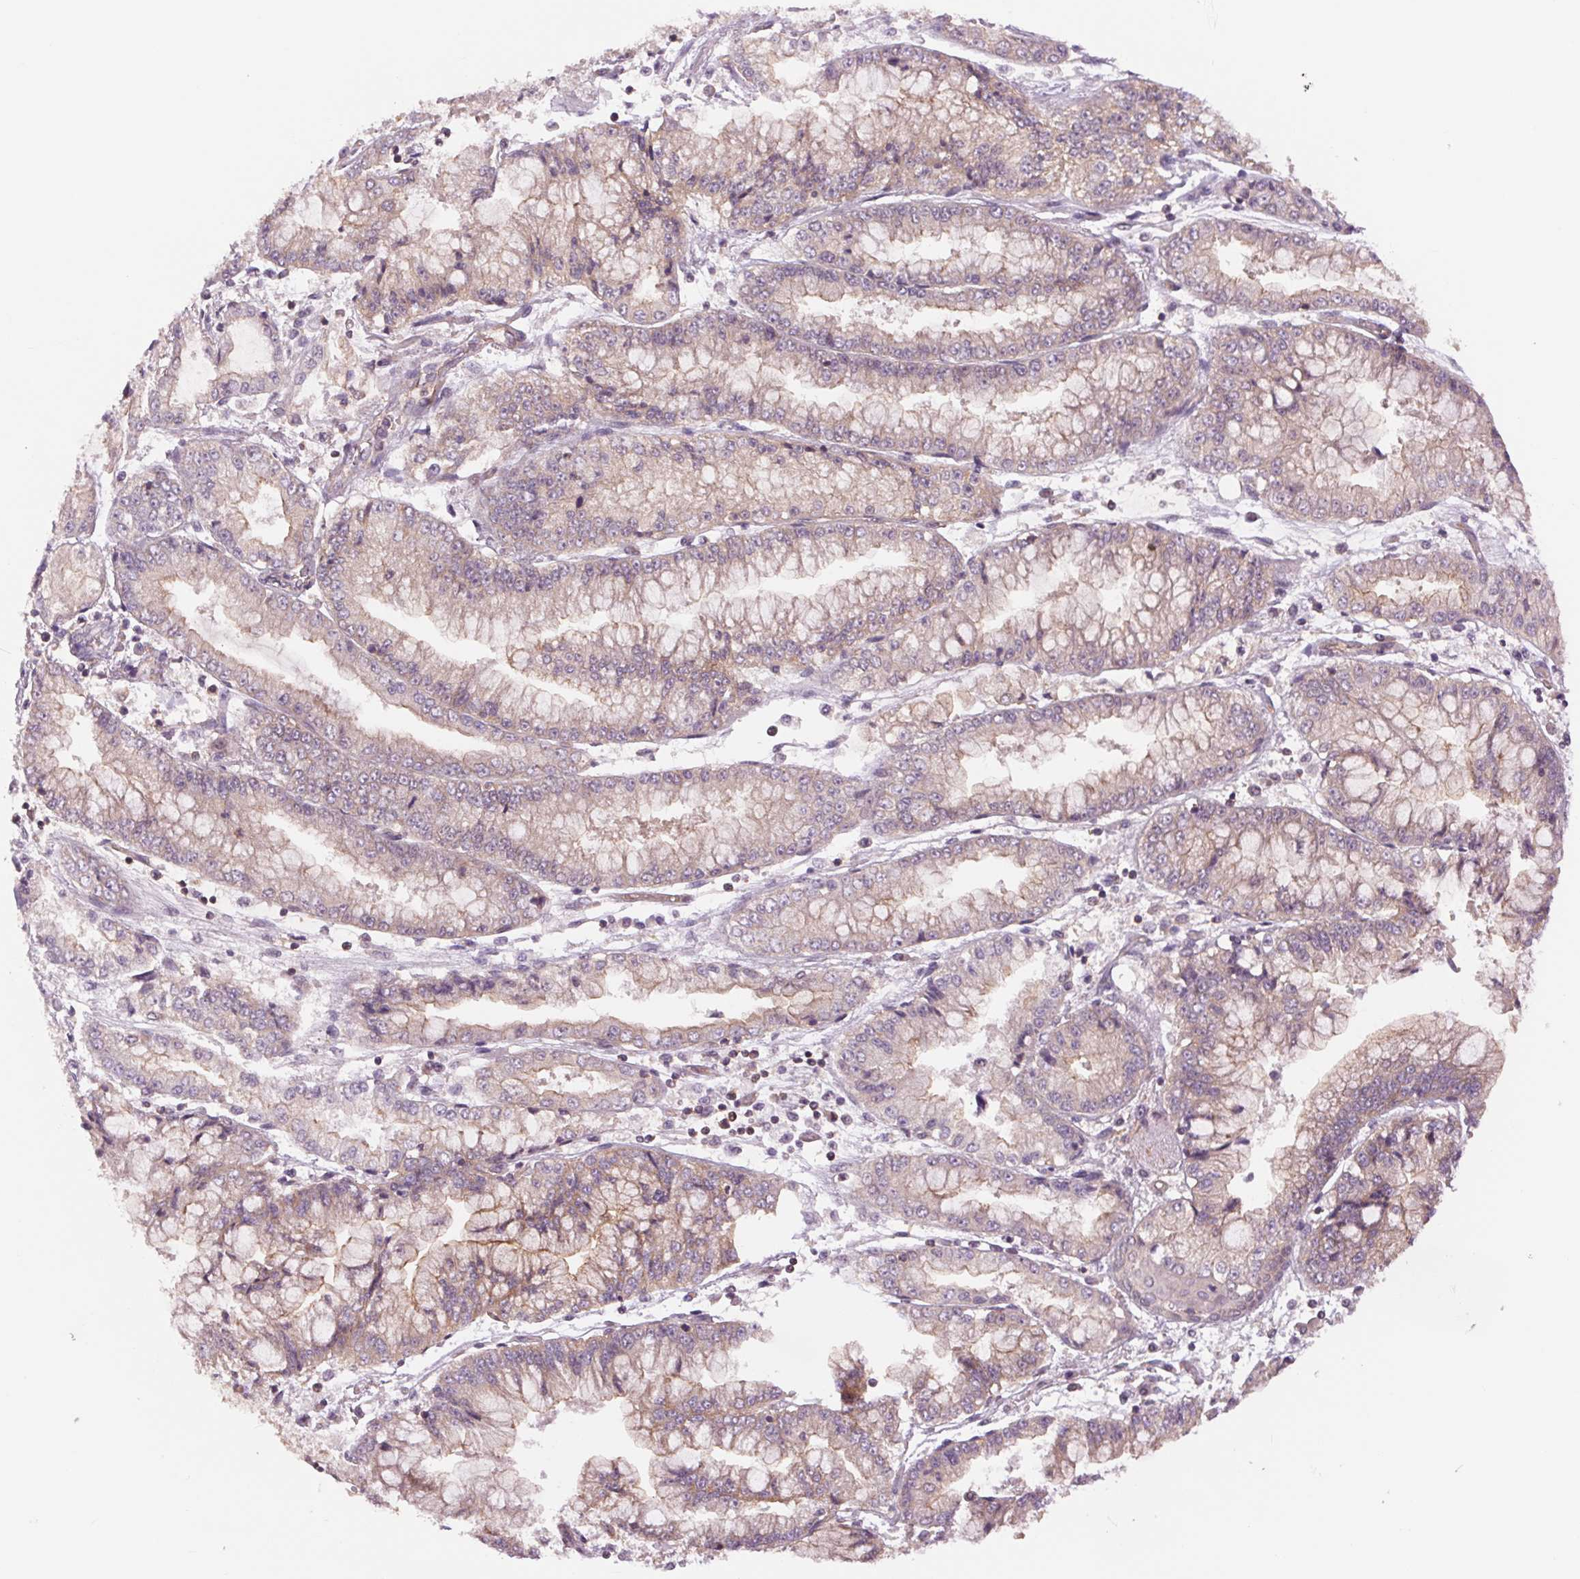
{"staining": {"intensity": "weak", "quantity": "<25%", "location": "cytoplasmic/membranous"}, "tissue": "stomach cancer", "cell_type": "Tumor cells", "image_type": "cancer", "snomed": [{"axis": "morphology", "description": "Adenocarcinoma, NOS"}, {"axis": "topography", "description": "Stomach, upper"}], "caption": "High magnification brightfield microscopy of stomach cancer (adenocarcinoma) stained with DAB (3,3'-diaminobenzidine) (brown) and counterstained with hematoxylin (blue): tumor cells show no significant staining.", "gene": "SH3RF2", "patient": {"sex": "female", "age": 74}}